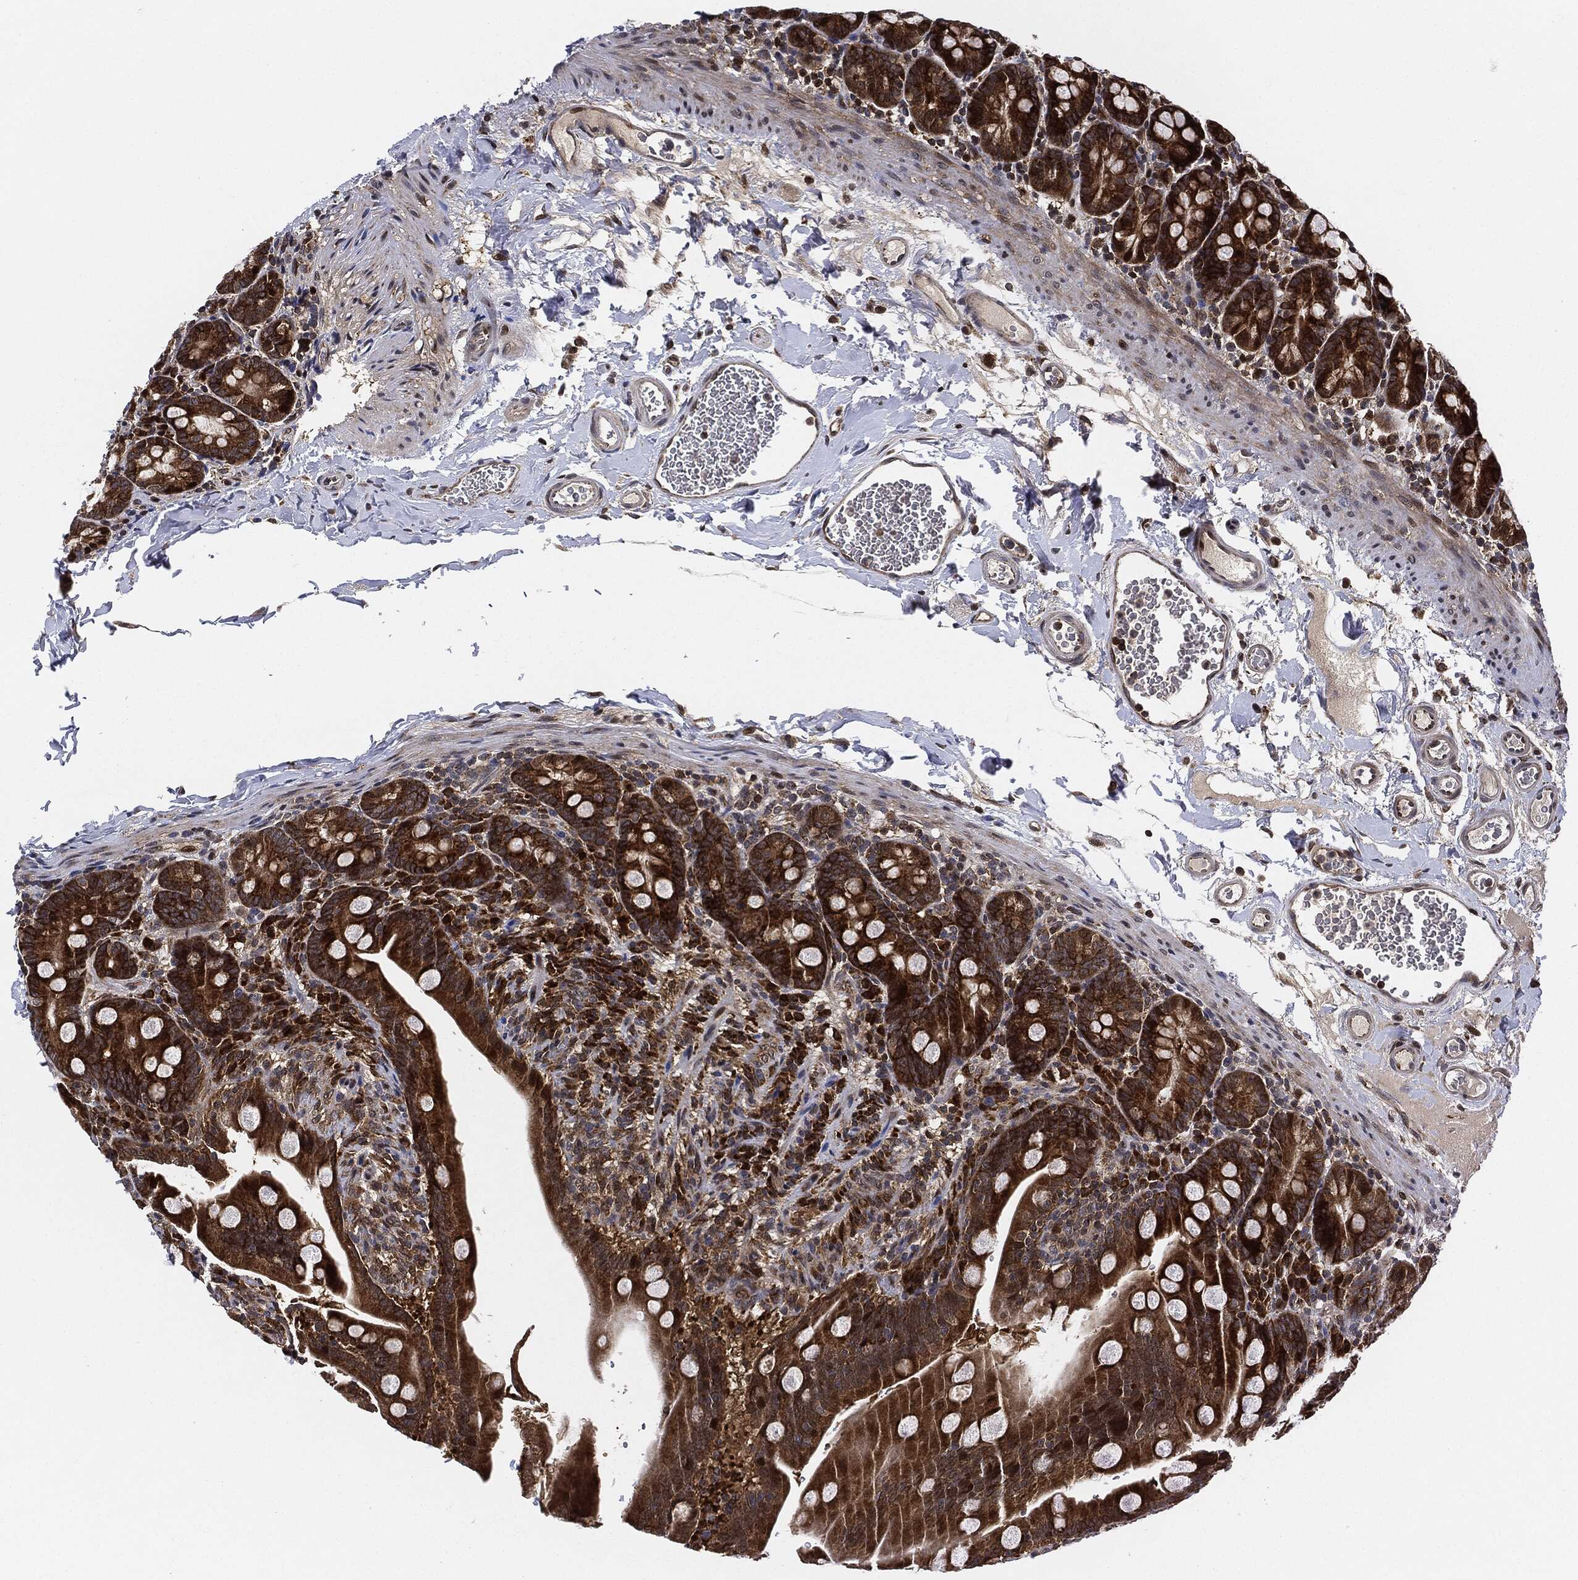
{"staining": {"intensity": "strong", "quantity": ">75%", "location": "cytoplasmic/membranous"}, "tissue": "small intestine", "cell_type": "Glandular cells", "image_type": "normal", "snomed": [{"axis": "morphology", "description": "Normal tissue, NOS"}, {"axis": "topography", "description": "Small intestine"}], "caption": "Small intestine was stained to show a protein in brown. There is high levels of strong cytoplasmic/membranous staining in about >75% of glandular cells.", "gene": "RNASEL", "patient": {"sex": "female", "age": 44}}